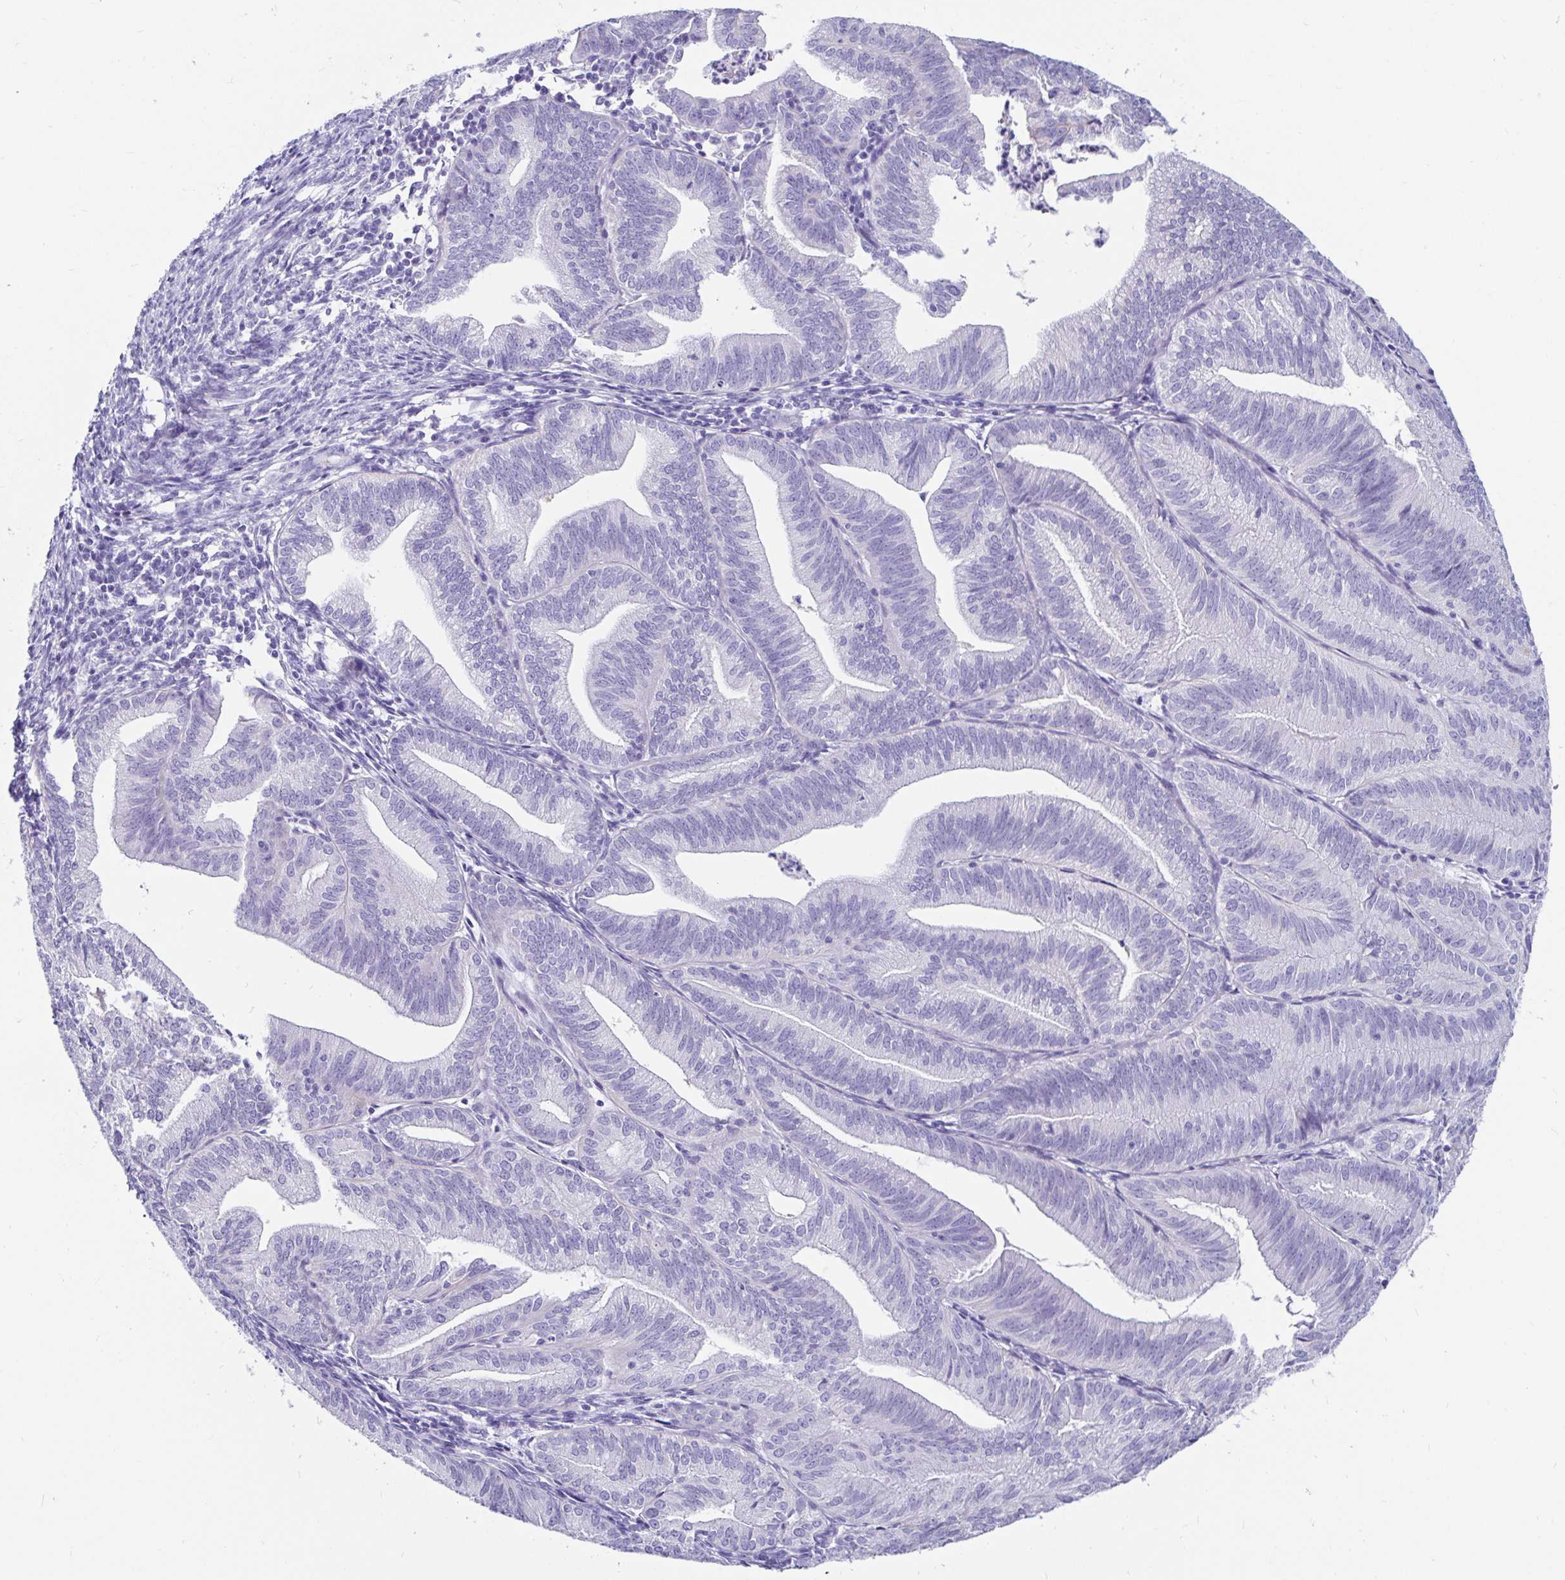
{"staining": {"intensity": "negative", "quantity": "none", "location": "none"}, "tissue": "endometrial cancer", "cell_type": "Tumor cells", "image_type": "cancer", "snomed": [{"axis": "morphology", "description": "Adenocarcinoma, NOS"}, {"axis": "topography", "description": "Endometrium"}], "caption": "Human endometrial adenocarcinoma stained for a protein using IHC reveals no staining in tumor cells.", "gene": "ZPBP2", "patient": {"sex": "female", "age": 70}}